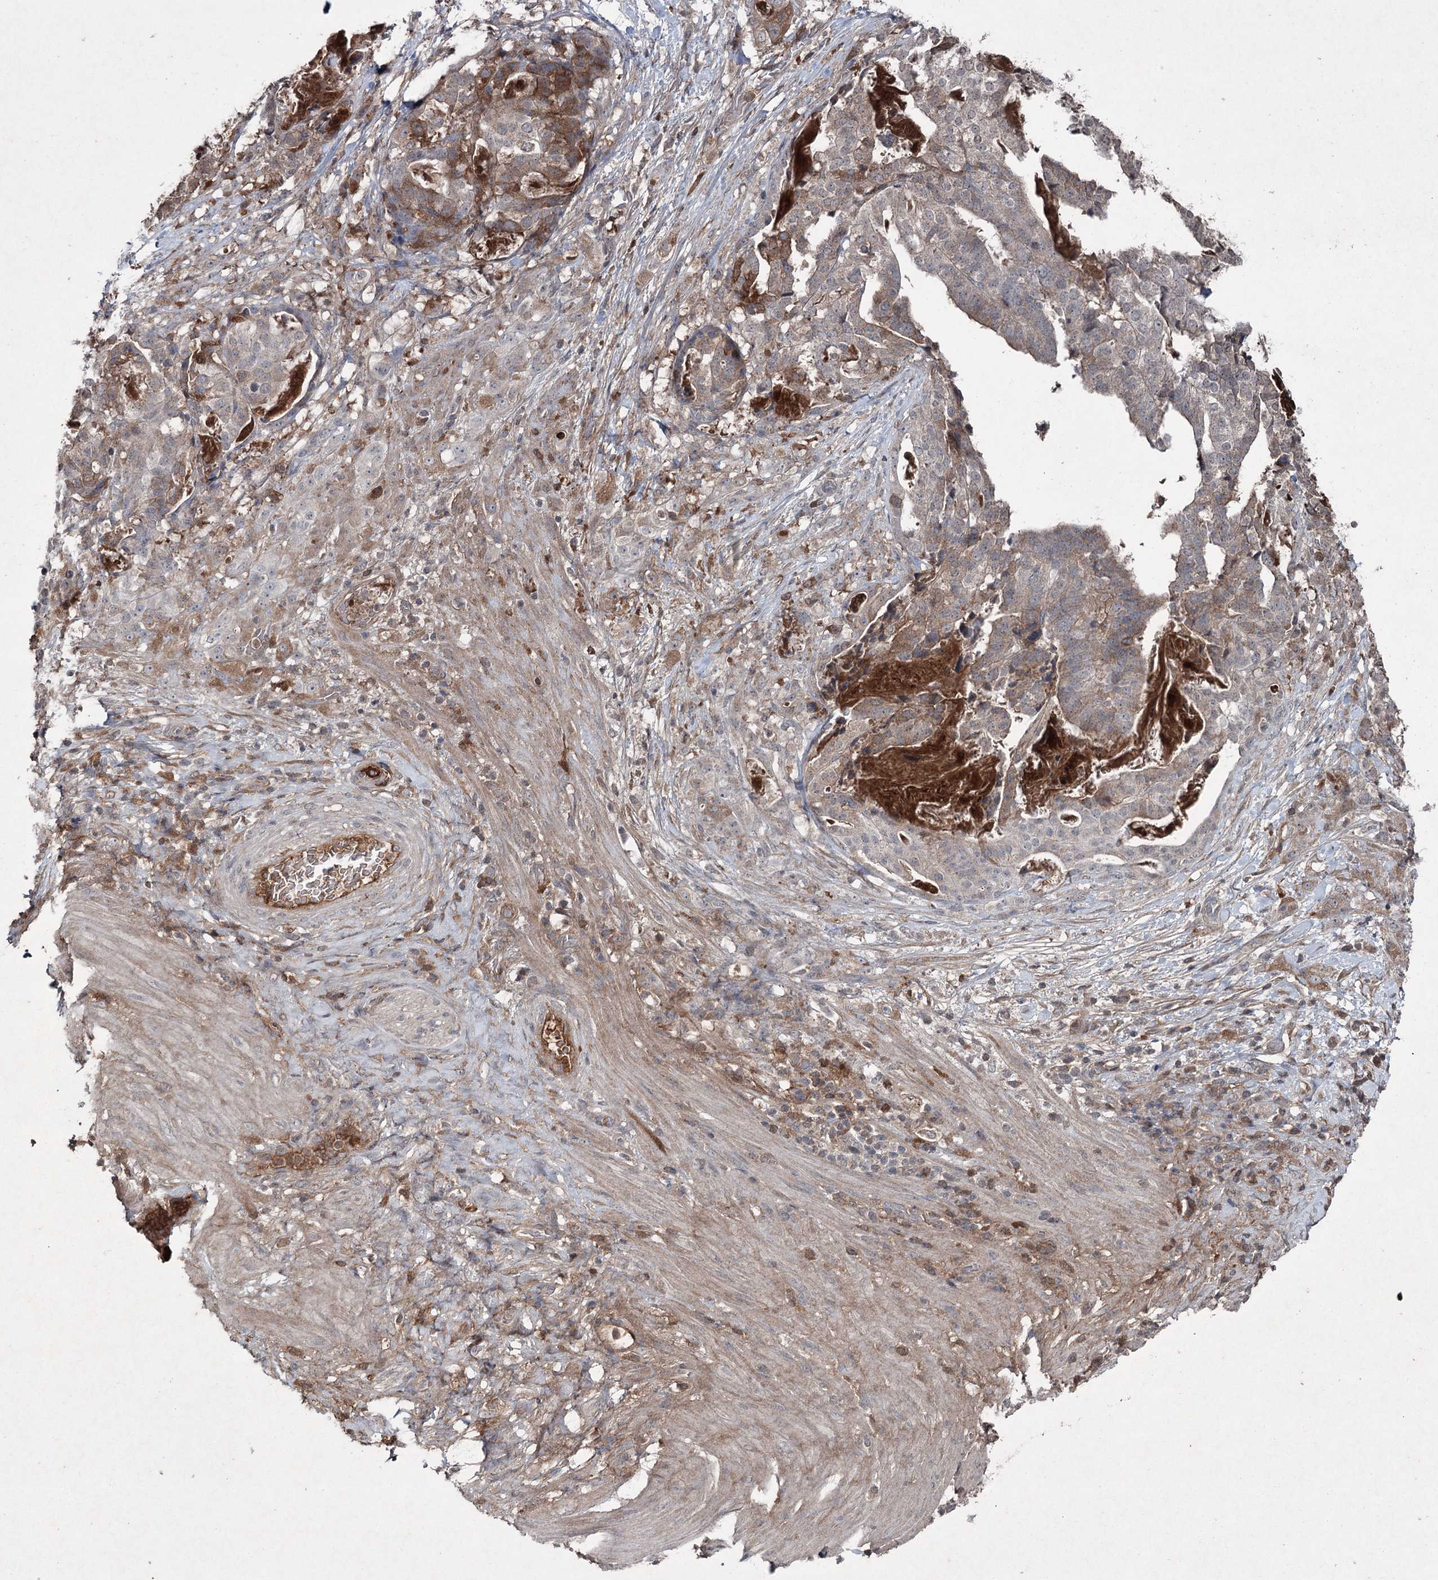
{"staining": {"intensity": "moderate", "quantity": "<25%", "location": "cytoplasmic/membranous"}, "tissue": "stomach cancer", "cell_type": "Tumor cells", "image_type": "cancer", "snomed": [{"axis": "morphology", "description": "Adenocarcinoma, NOS"}, {"axis": "topography", "description": "Stomach"}], "caption": "Human stomach cancer stained with a protein marker shows moderate staining in tumor cells.", "gene": "PGLYRP2", "patient": {"sex": "male", "age": 48}}